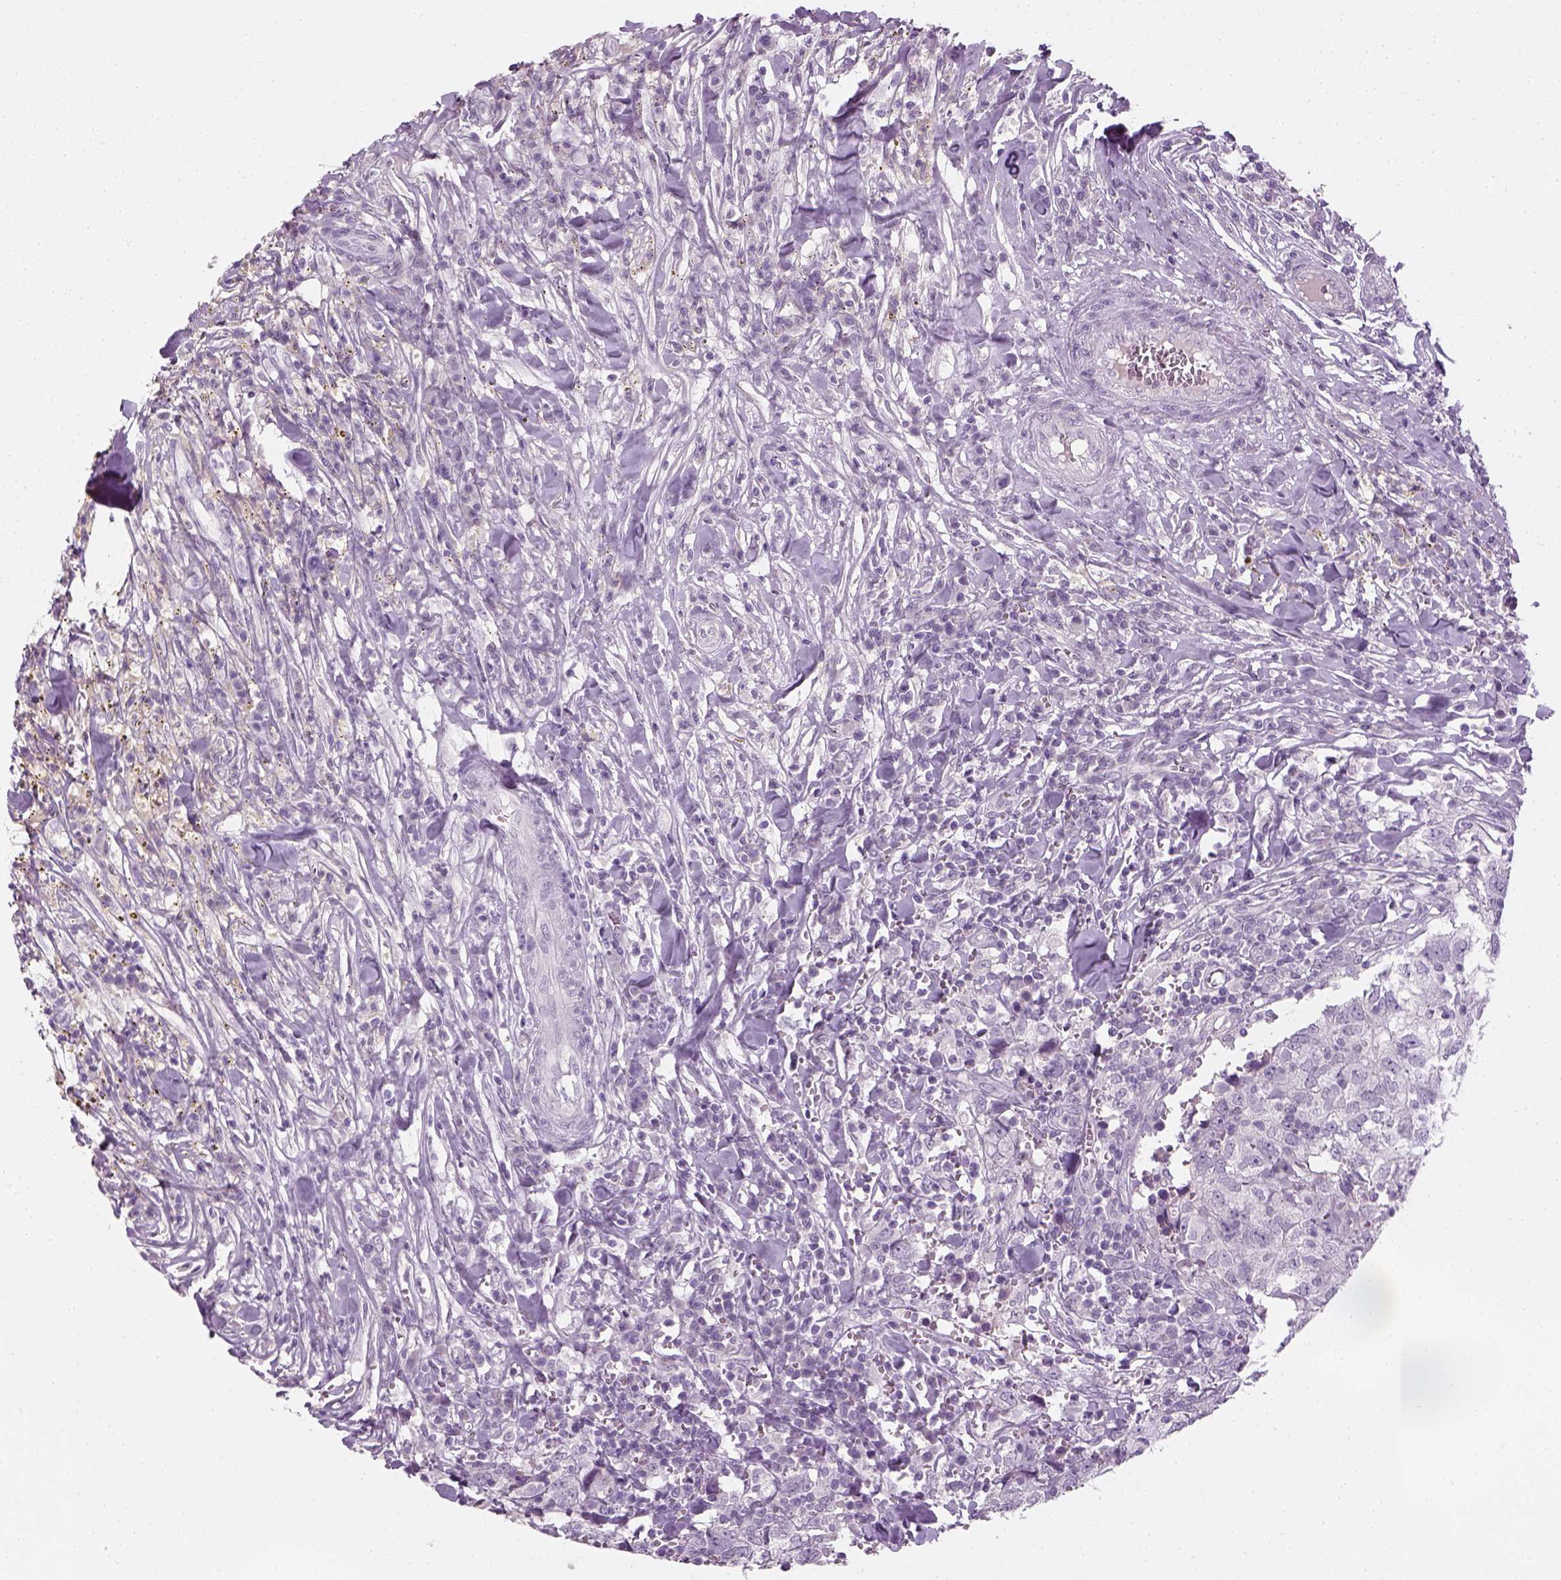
{"staining": {"intensity": "negative", "quantity": "none", "location": "none"}, "tissue": "breast cancer", "cell_type": "Tumor cells", "image_type": "cancer", "snomed": [{"axis": "morphology", "description": "Duct carcinoma"}, {"axis": "topography", "description": "Breast"}], "caption": "Immunohistochemical staining of breast infiltrating ductal carcinoma reveals no significant positivity in tumor cells.", "gene": "TH", "patient": {"sex": "female", "age": 30}}